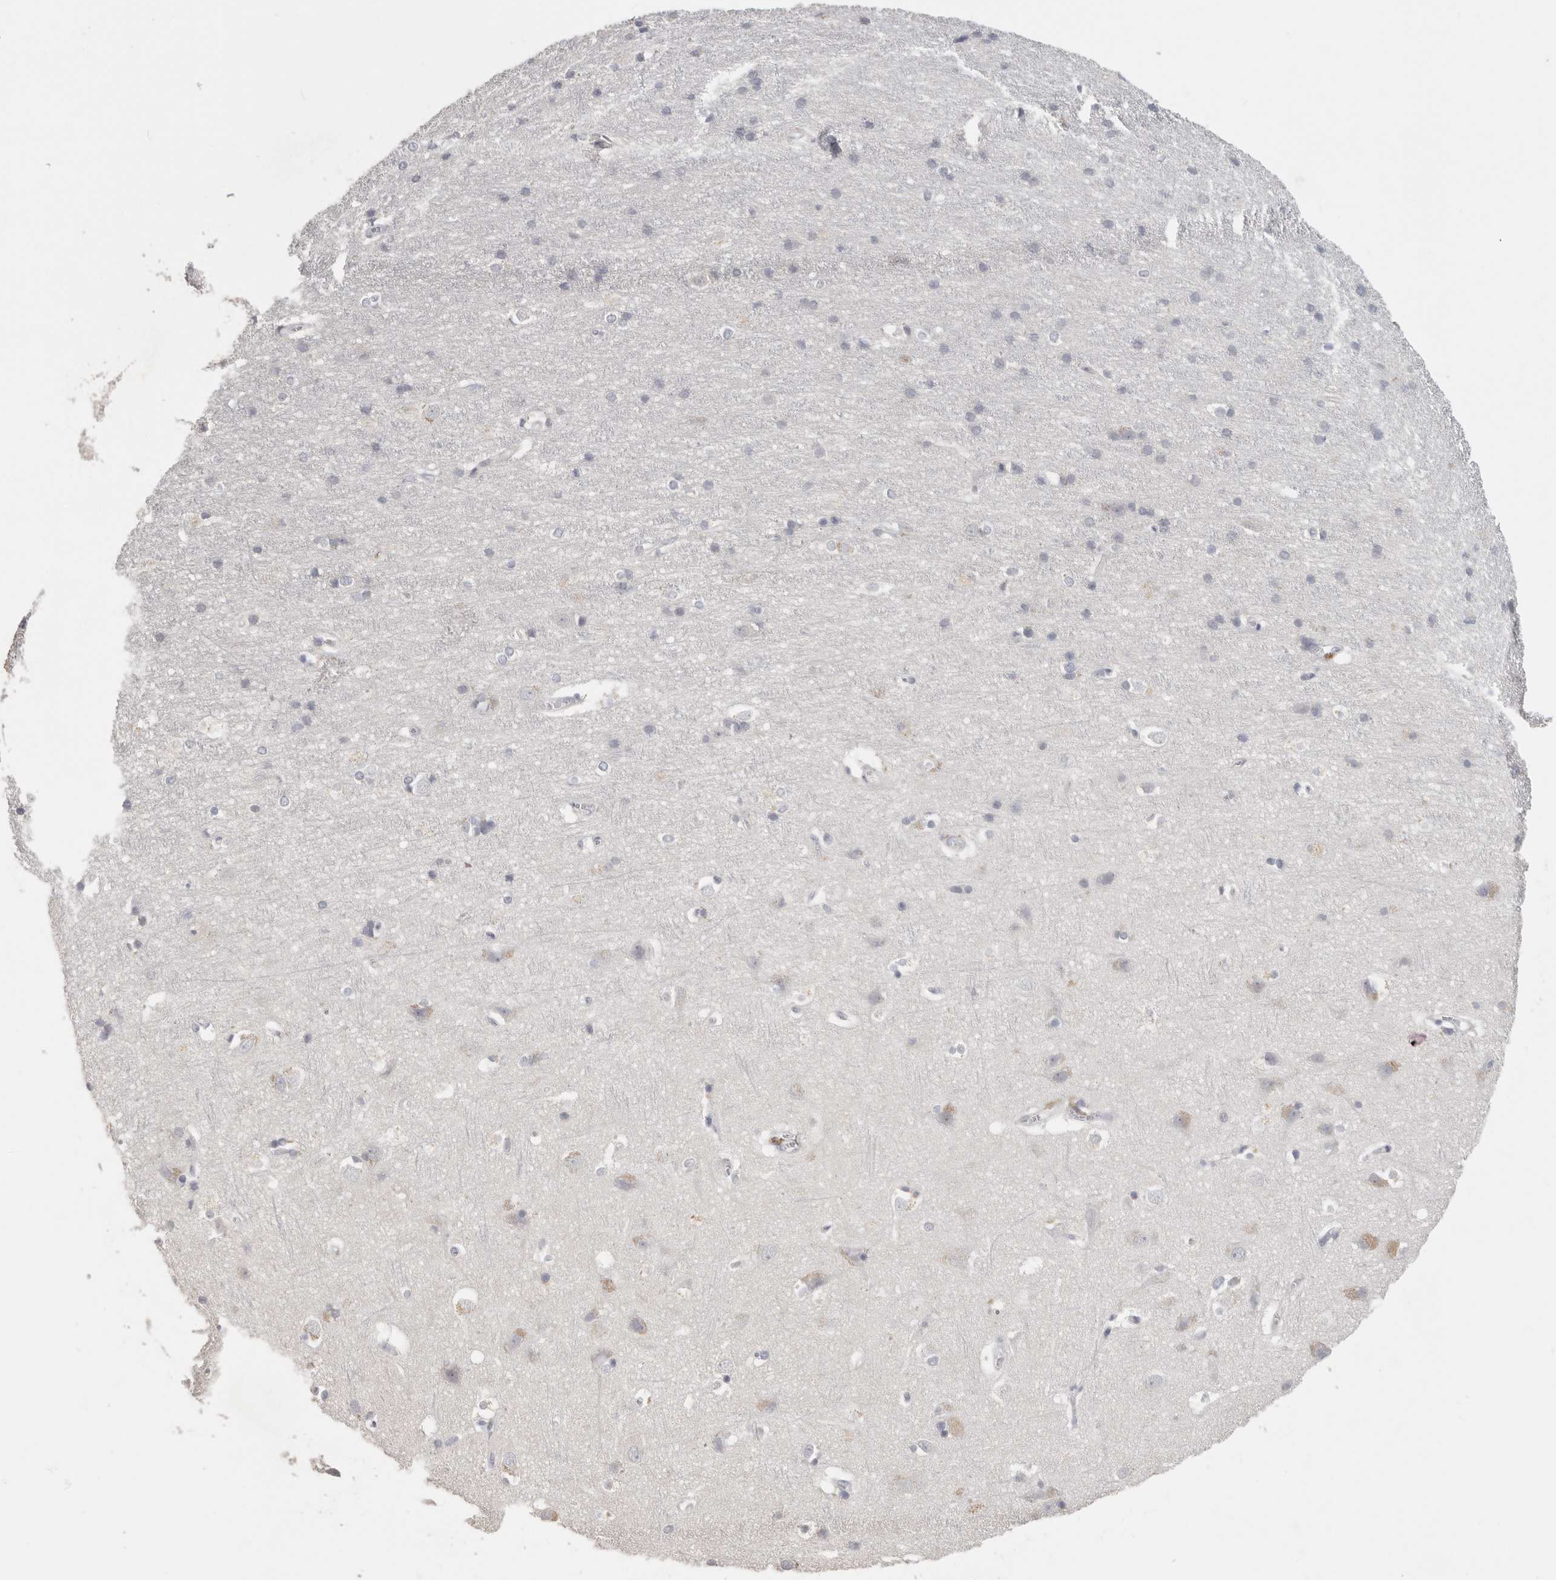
{"staining": {"intensity": "negative", "quantity": "none", "location": "none"}, "tissue": "cerebral cortex", "cell_type": "Endothelial cells", "image_type": "normal", "snomed": [{"axis": "morphology", "description": "Normal tissue, NOS"}, {"axis": "topography", "description": "Cerebral cortex"}], "caption": "Endothelial cells show no significant protein staining in benign cerebral cortex. (DAB IHC with hematoxylin counter stain).", "gene": "DNAJC11", "patient": {"sex": "male", "age": 54}}